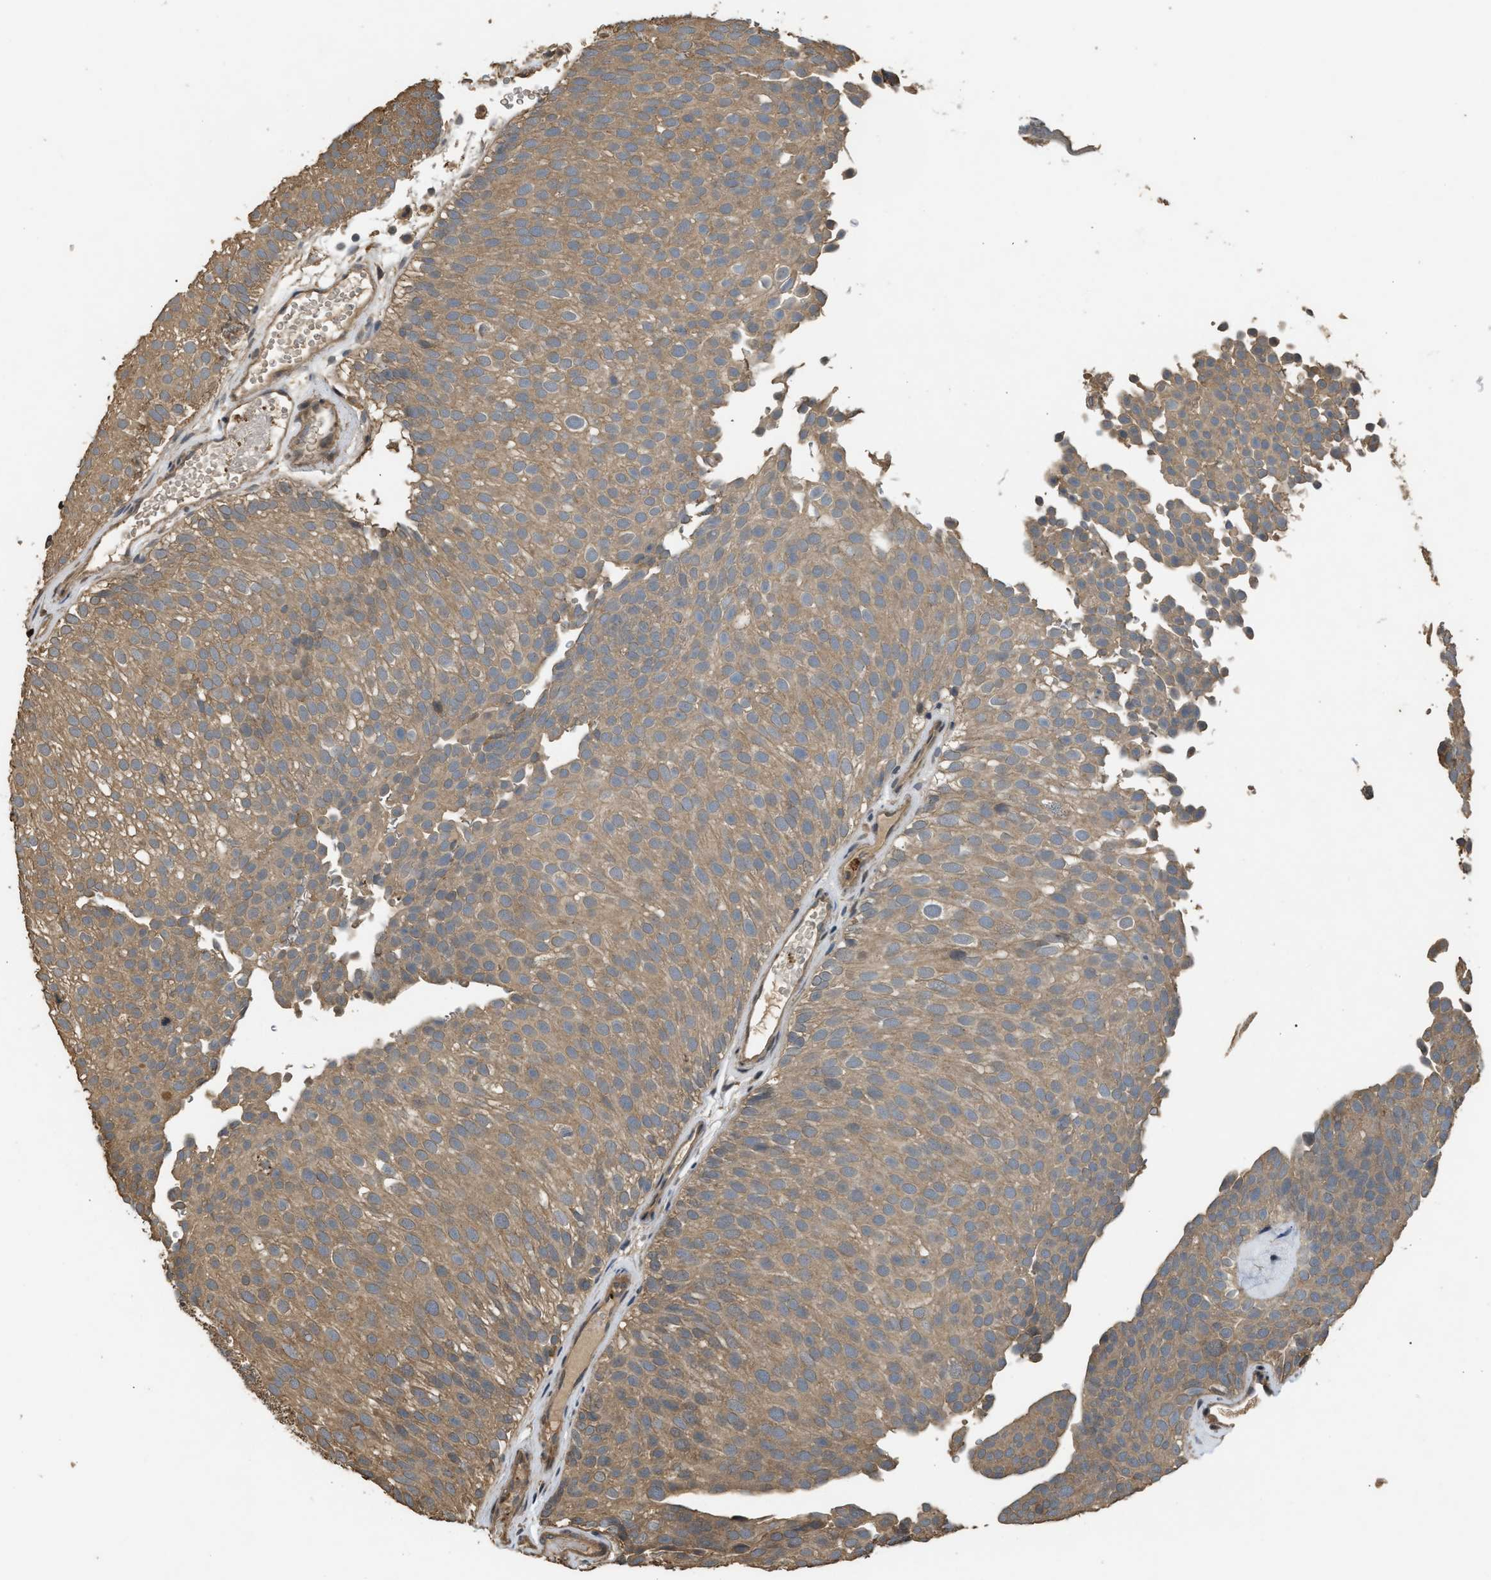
{"staining": {"intensity": "weak", "quantity": ">75%", "location": "cytoplasmic/membranous"}, "tissue": "urothelial cancer", "cell_type": "Tumor cells", "image_type": "cancer", "snomed": [{"axis": "morphology", "description": "Urothelial carcinoma, Low grade"}, {"axis": "topography", "description": "Urinary bladder"}], "caption": "Immunohistochemical staining of human urothelial cancer exhibits low levels of weak cytoplasmic/membranous protein staining in about >75% of tumor cells.", "gene": "ARHGDIA", "patient": {"sex": "male", "age": 78}}